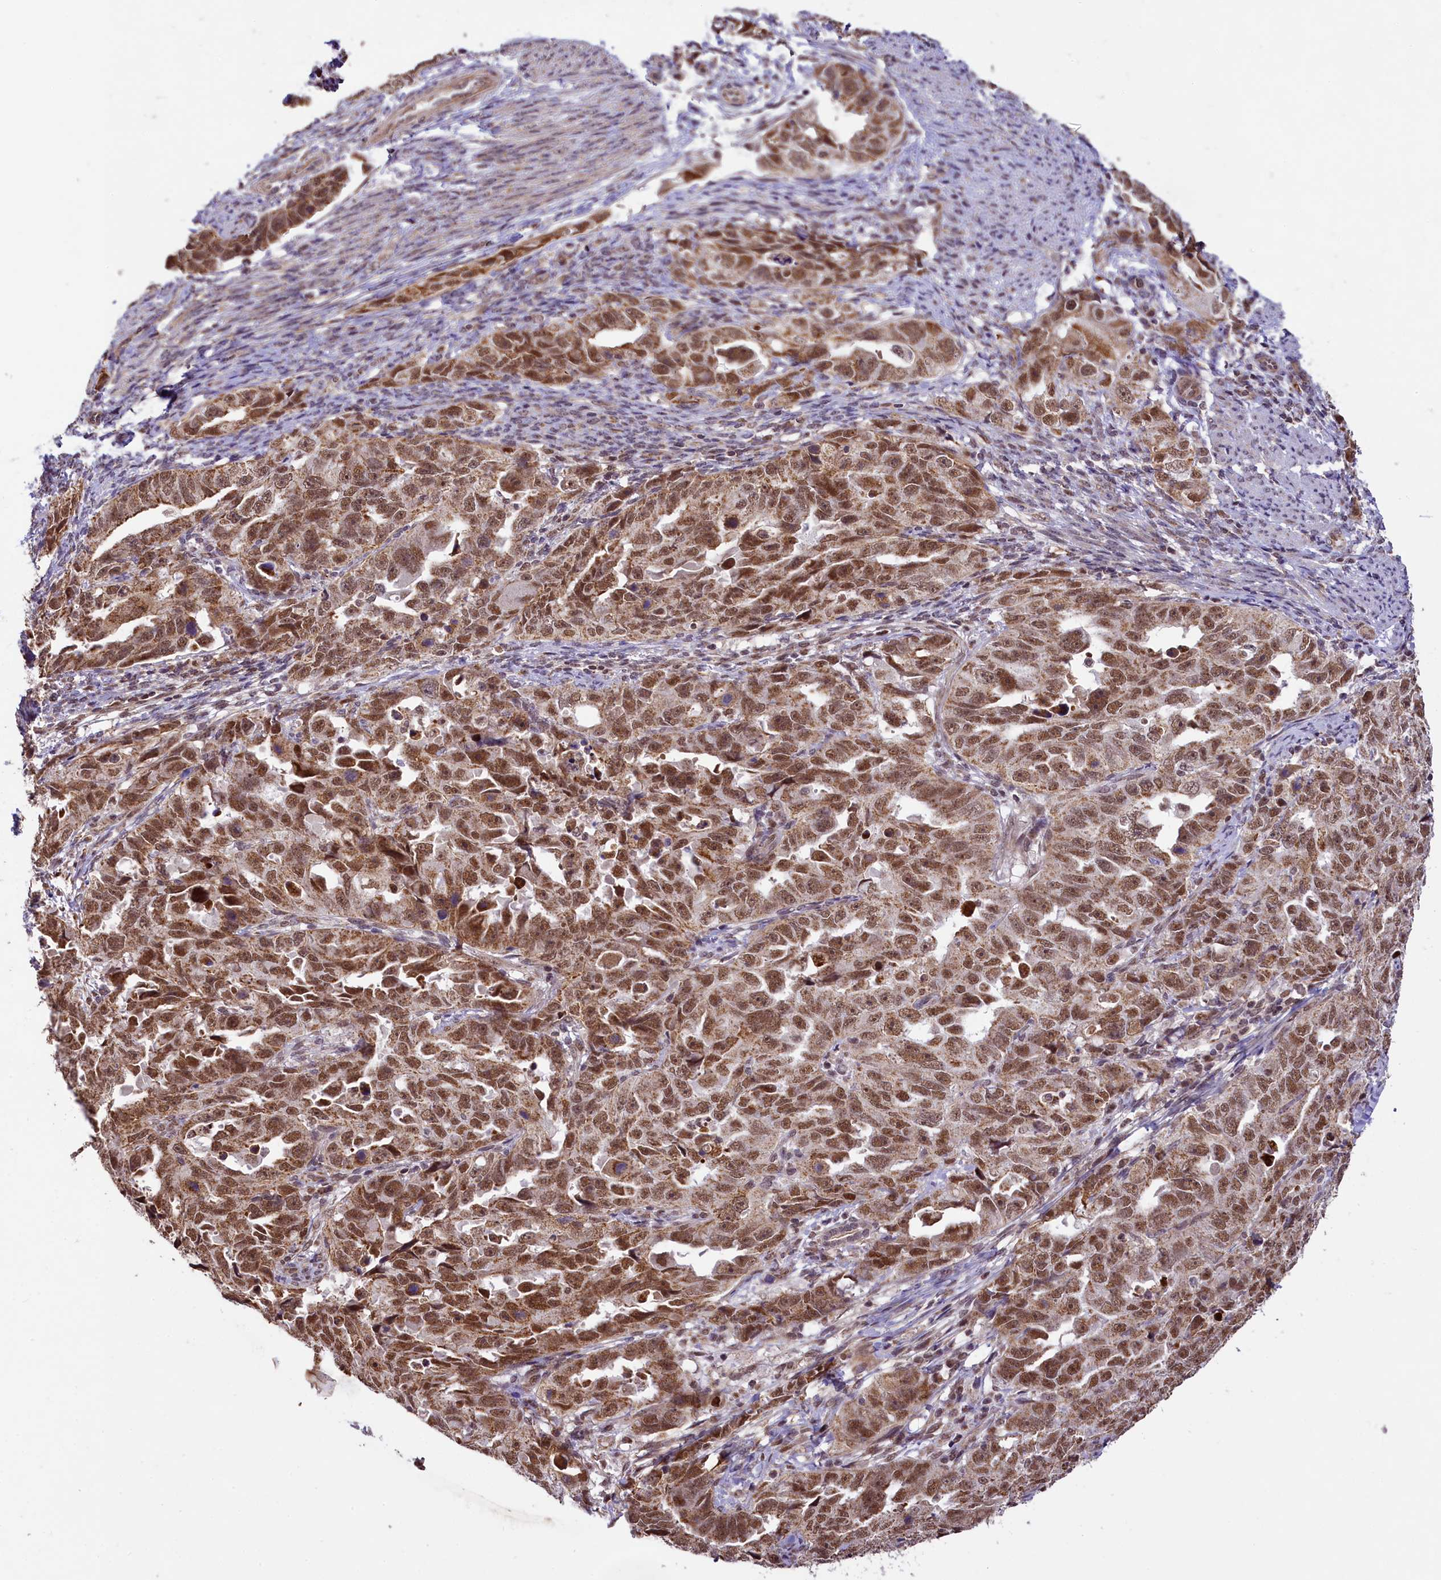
{"staining": {"intensity": "strong", "quantity": ">75%", "location": "nuclear"}, "tissue": "endometrial cancer", "cell_type": "Tumor cells", "image_type": "cancer", "snomed": [{"axis": "morphology", "description": "Adenocarcinoma, NOS"}, {"axis": "topography", "description": "Endometrium"}], "caption": "Protein staining of endometrial adenocarcinoma tissue shows strong nuclear expression in approximately >75% of tumor cells.", "gene": "PAF1", "patient": {"sex": "female", "age": 65}}